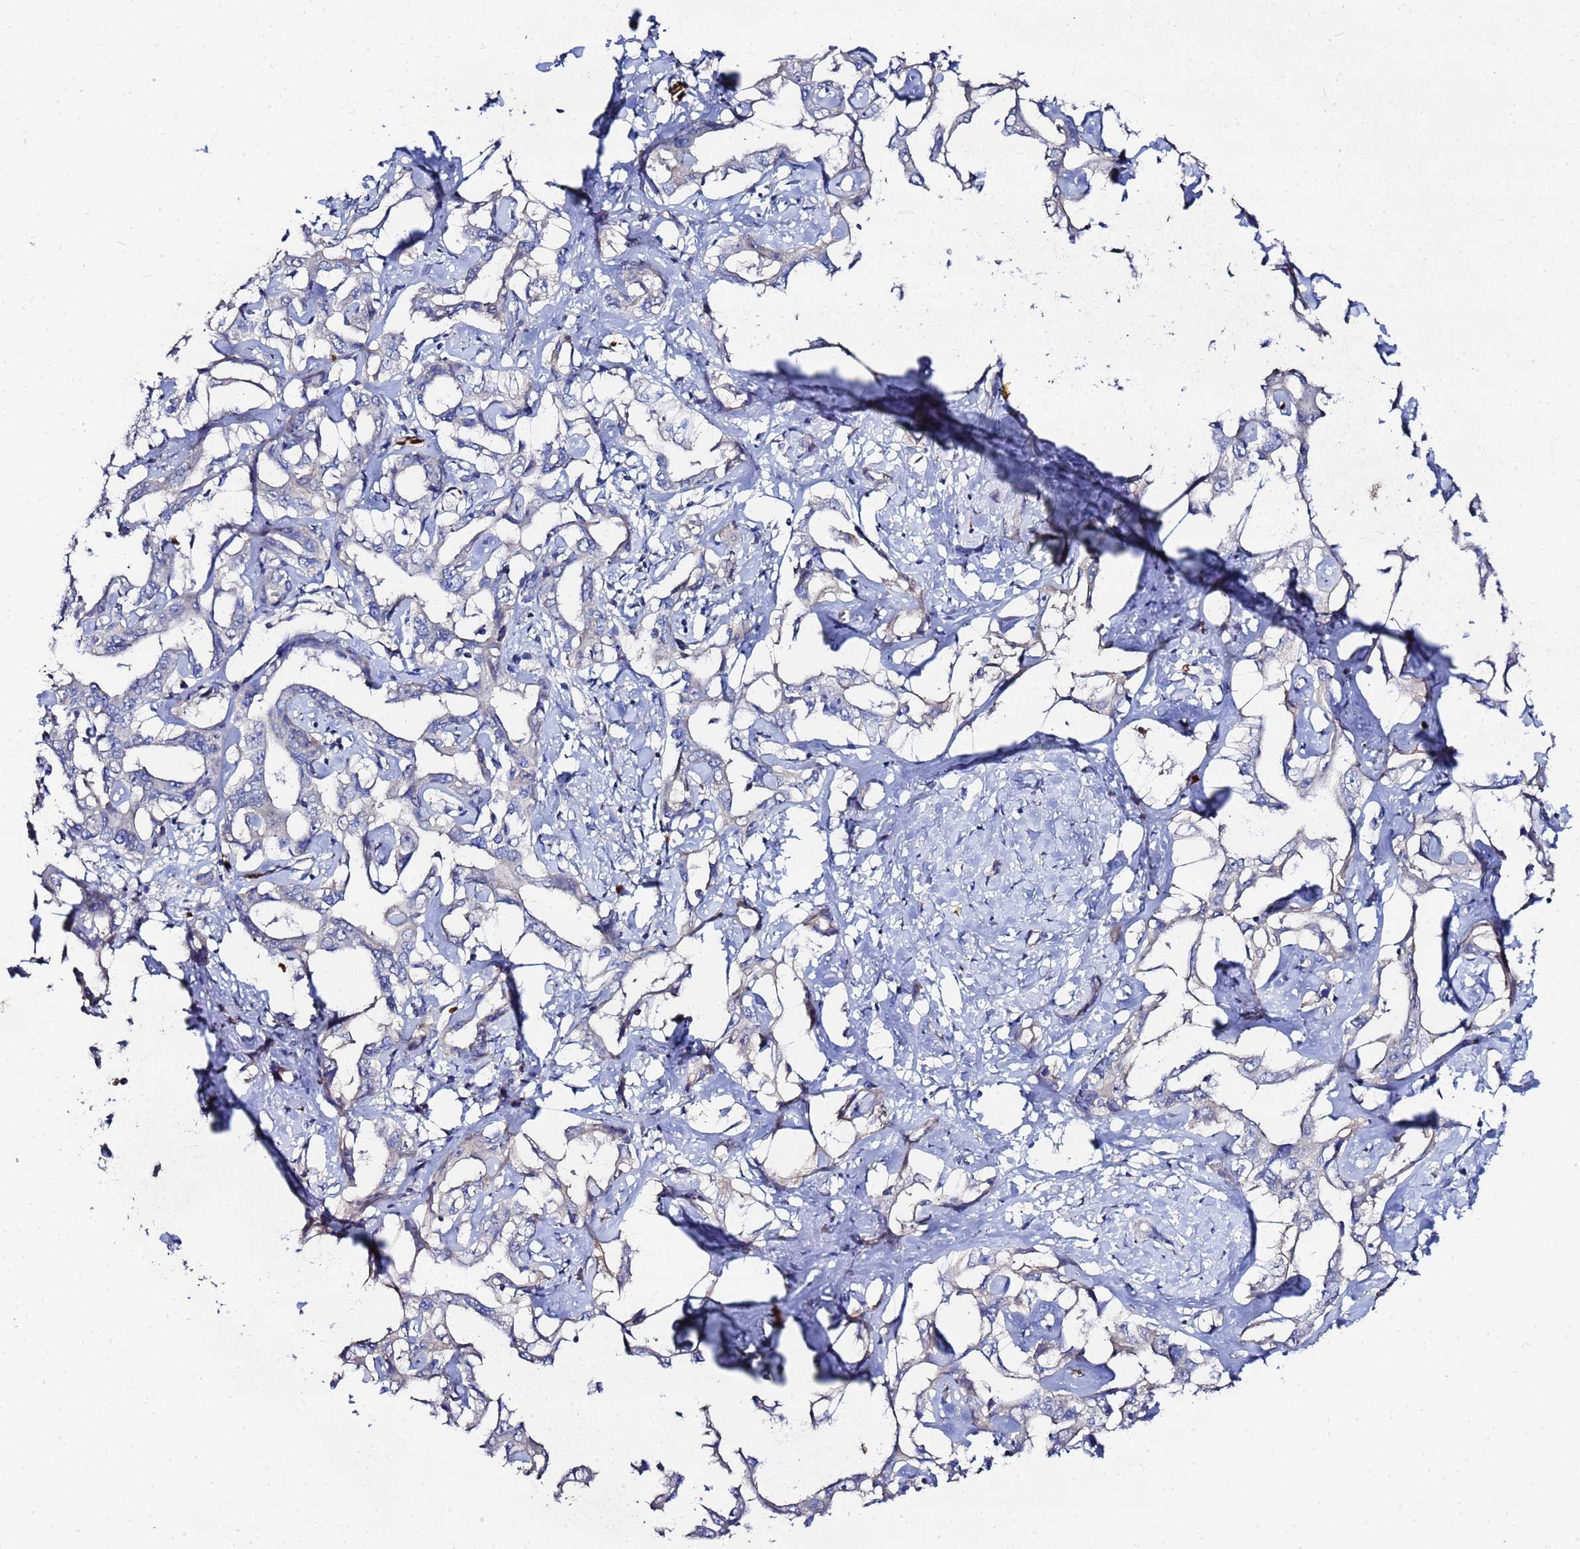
{"staining": {"intensity": "negative", "quantity": "none", "location": "none"}, "tissue": "liver cancer", "cell_type": "Tumor cells", "image_type": "cancer", "snomed": [{"axis": "morphology", "description": "Cholangiocarcinoma"}, {"axis": "topography", "description": "Liver"}], "caption": "There is no significant positivity in tumor cells of liver cancer (cholangiocarcinoma).", "gene": "TCP10L", "patient": {"sex": "male", "age": 59}}